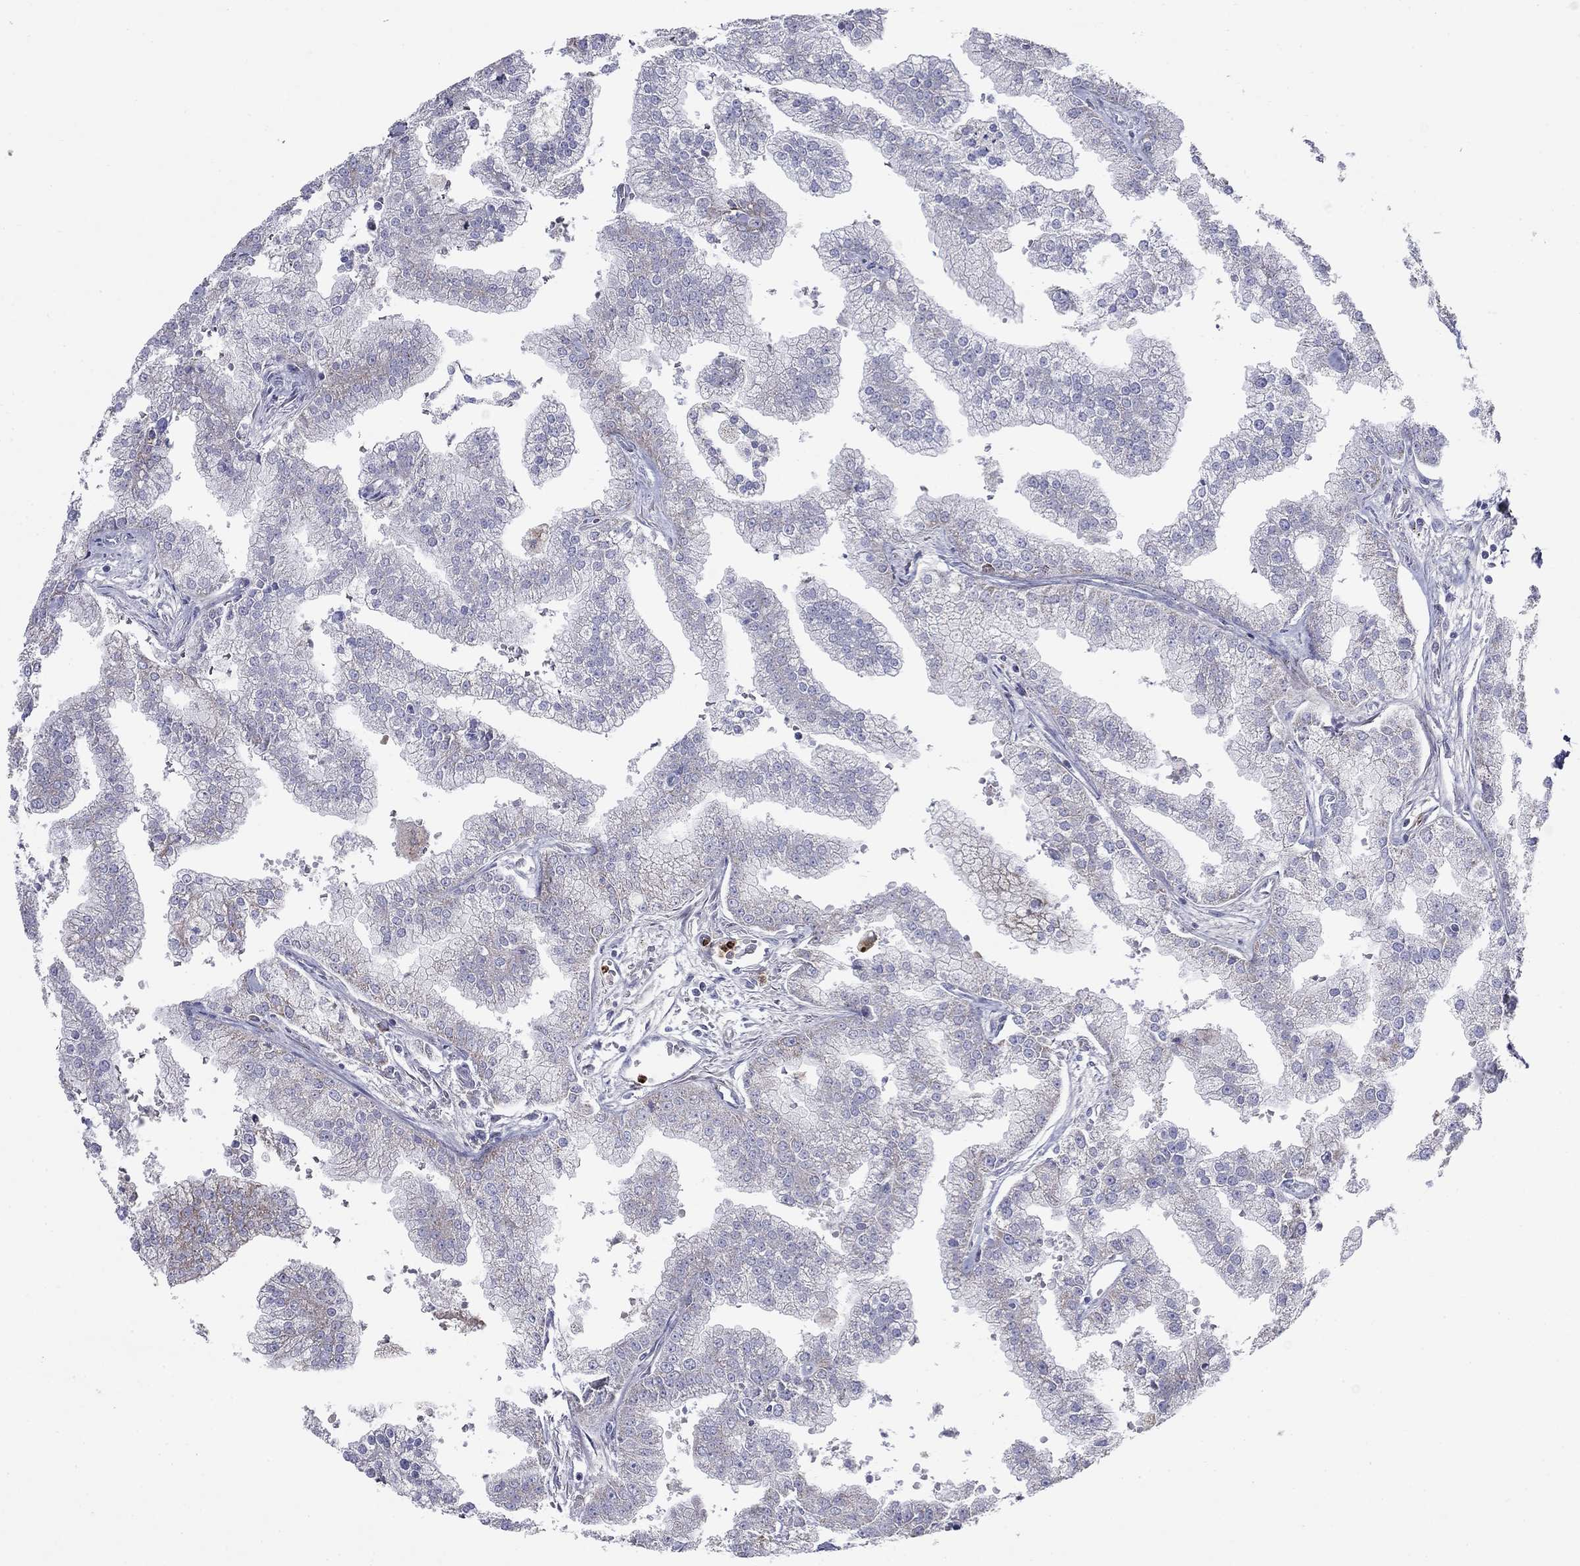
{"staining": {"intensity": "negative", "quantity": "none", "location": "none"}, "tissue": "prostate cancer", "cell_type": "Tumor cells", "image_type": "cancer", "snomed": [{"axis": "morphology", "description": "Adenocarcinoma, NOS"}, {"axis": "topography", "description": "Prostate"}], "caption": "Prostate cancer was stained to show a protein in brown. There is no significant positivity in tumor cells.", "gene": "NDUFA4L2", "patient": {"sex": "male", "age": 70}}